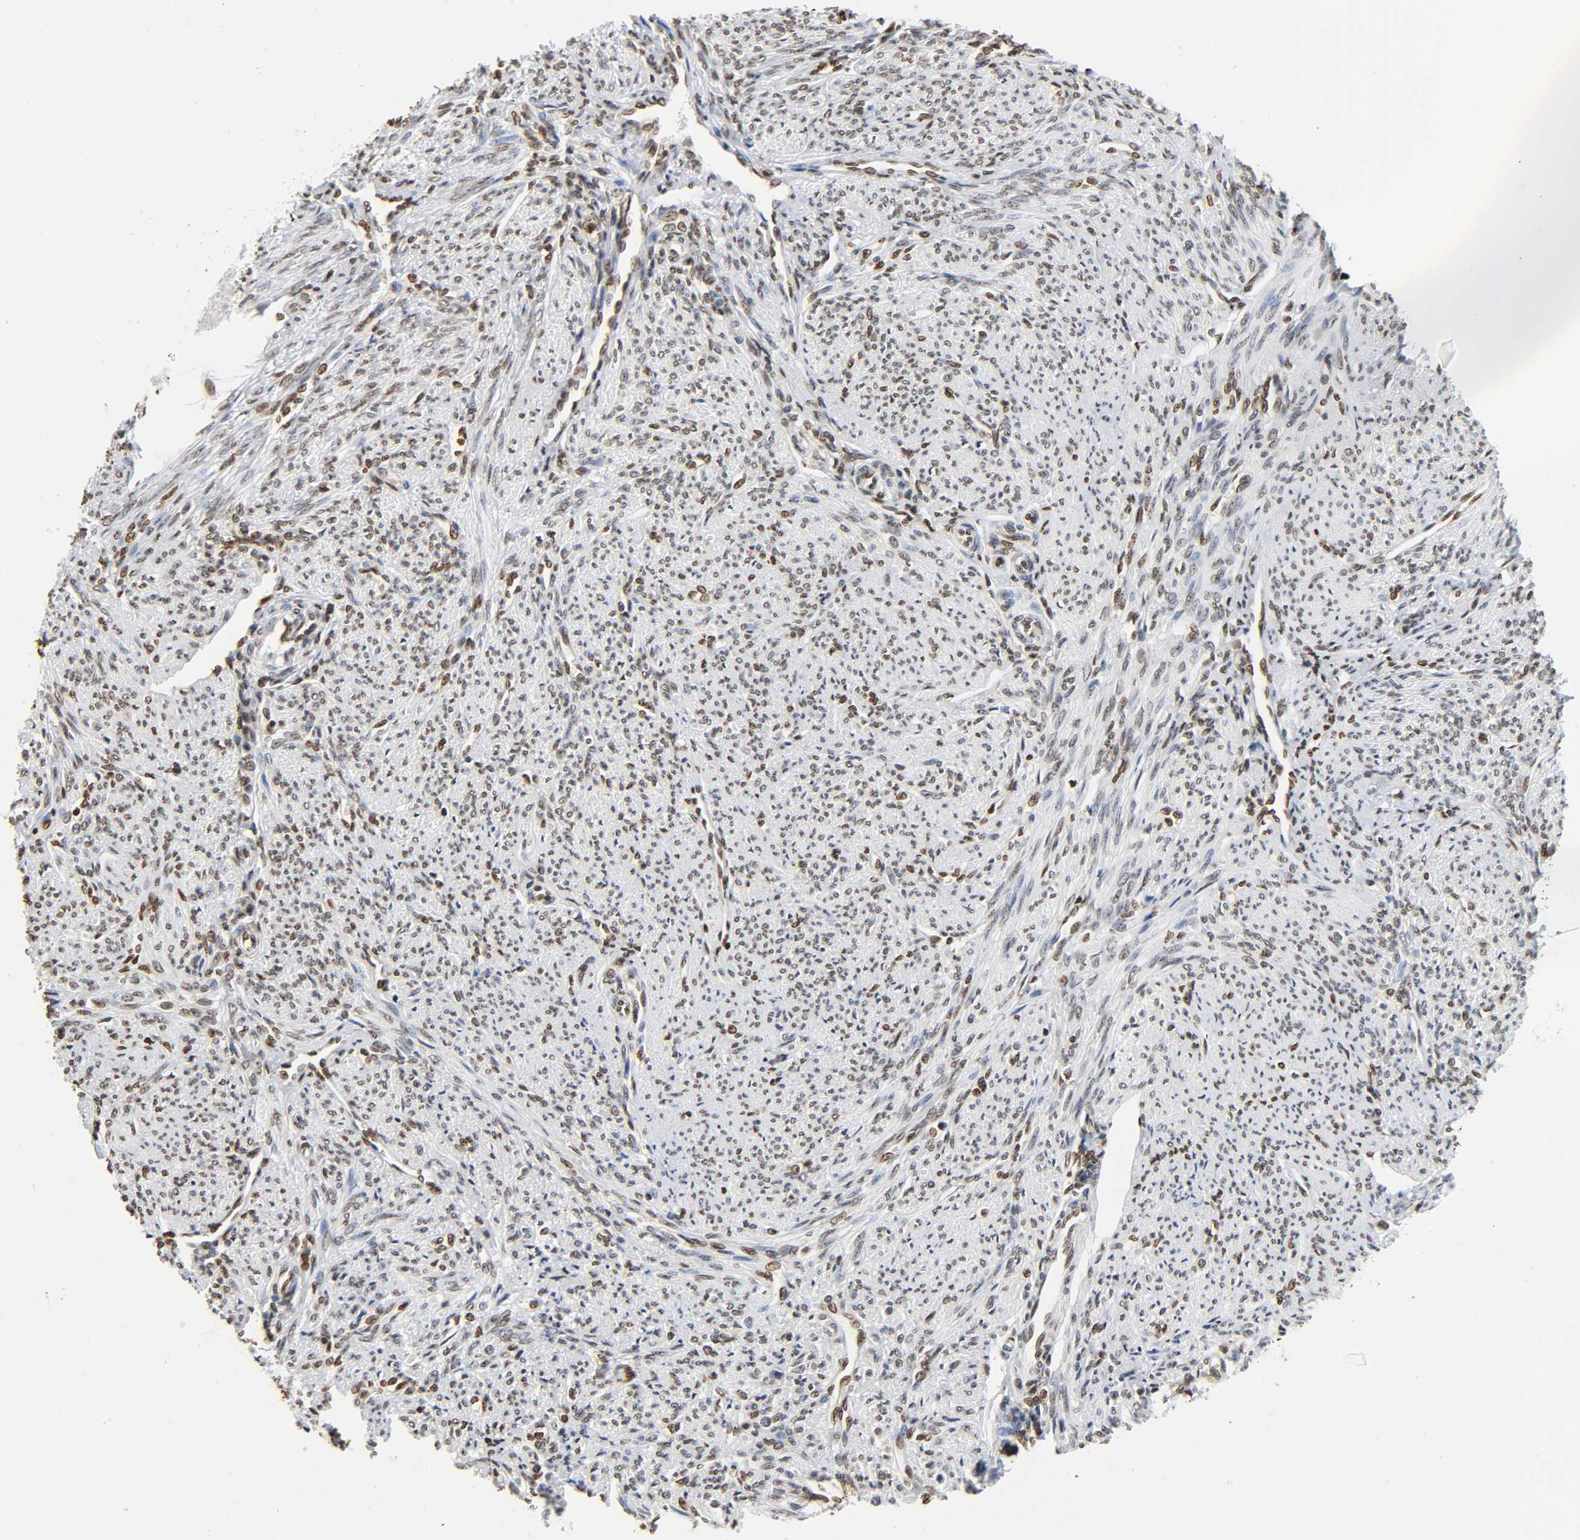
{"staining": {"intensity": "moderate", "quantity": "25%-75%", "location": "nuclear"}, "tissue": "smooth muscle", "cell_type": "Smooth muscle cells", "image_type": "normal", "snomed": [{"axis": "morphology", "description": "Normal tissue, NOS"}, {"axis": "topography", "description": "Smooth muscle"}], "caption": "This is an image of immunohistochemistry (IHC) staining of unremarkable smooth muscle, which shows moderate expression in the nuclear of smooth muscle cells.", "gene": "HOXA6", "patient": {"sex": "female", "age": 65}}